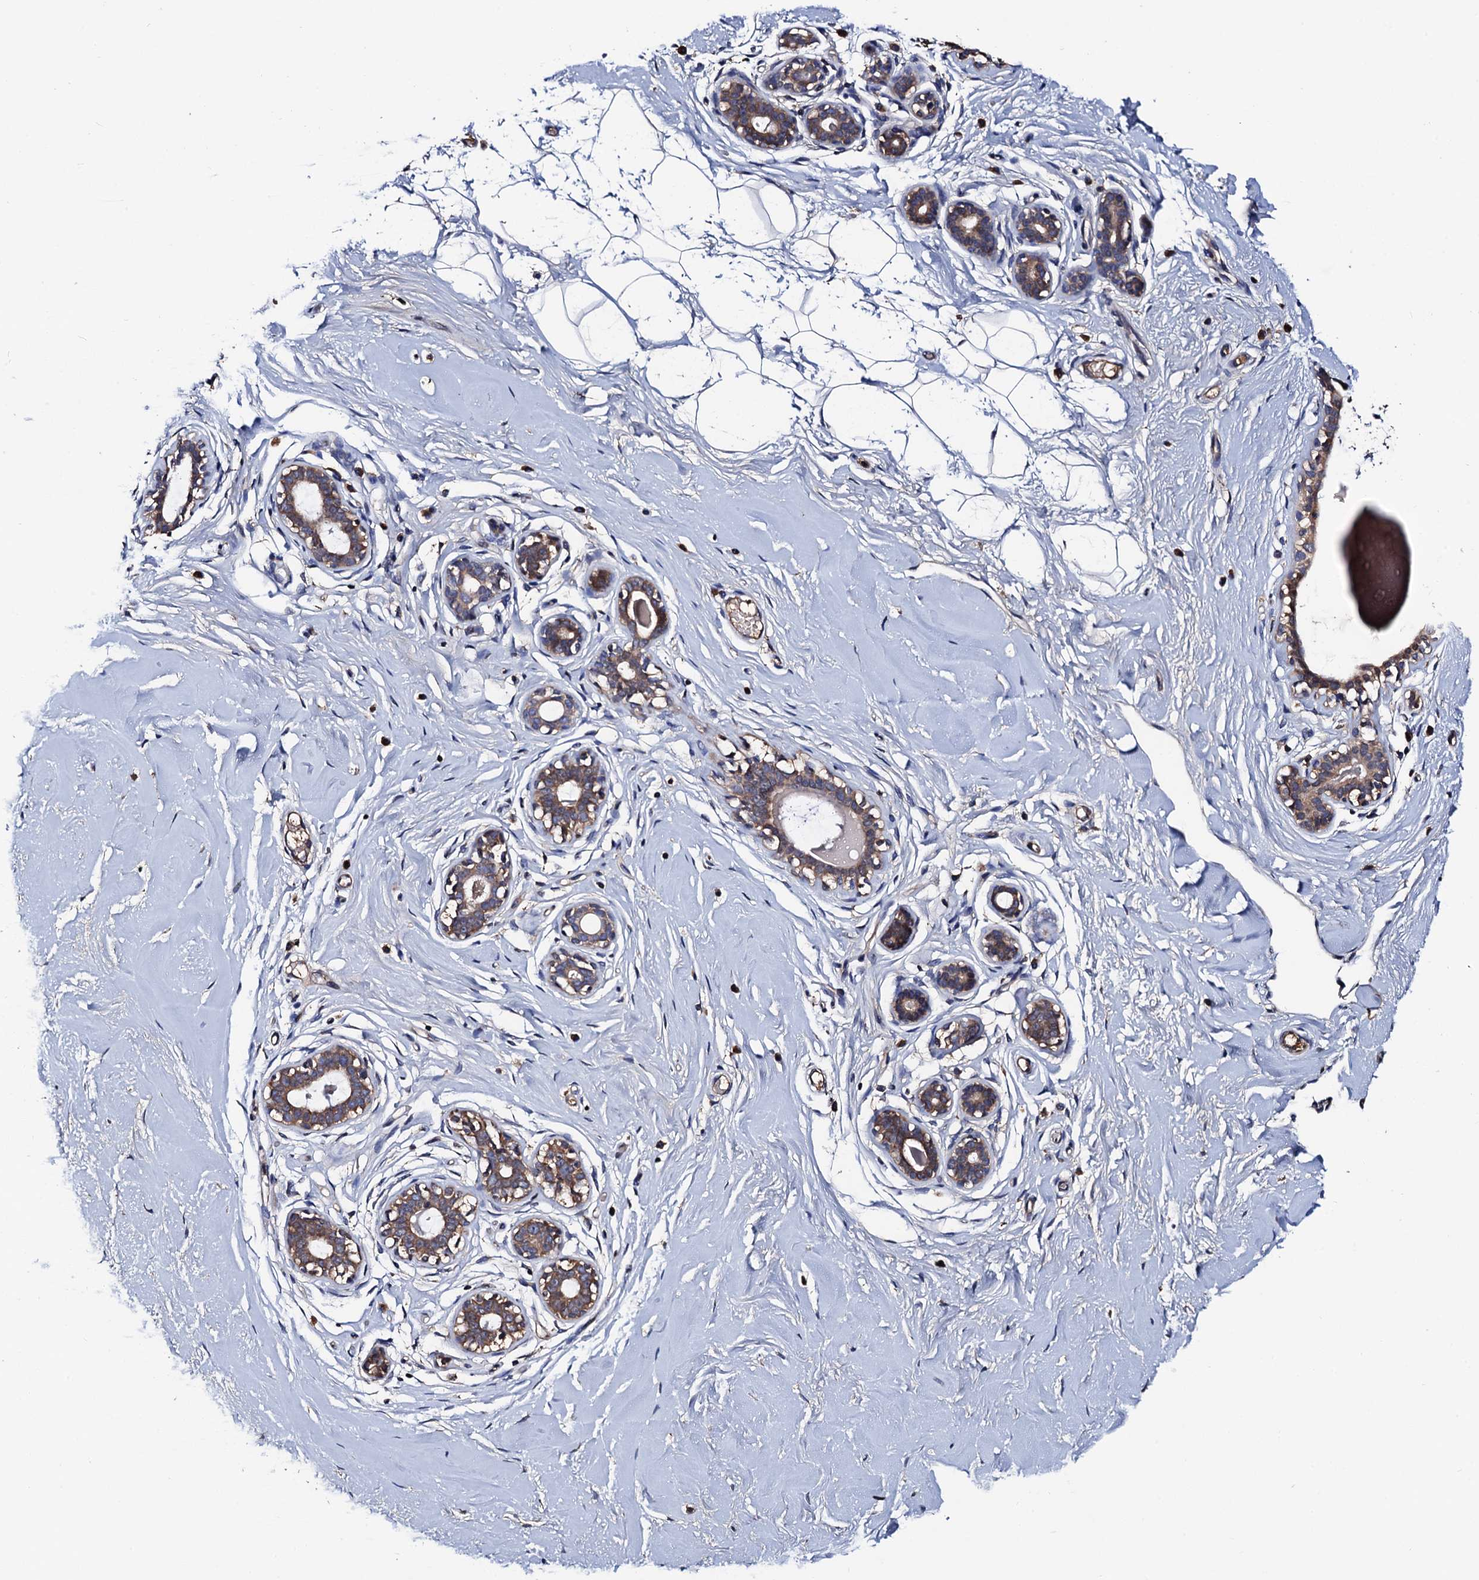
{"staining": {"intensity": "negative", "quantity": "none", "location": "none"}, "tissue": "breast", "cell_type": "Adipocytes", "image_type": "normal", "snomed": [{"axis": "morphology", "description": "Normal tissue, NOS"}, {"axis": "morphology", "description": "Adenoma, NOS"}, {"axis": "topography", "description": "Breast"}], "caption": "This is a micrograph of immunohistochemistry (IHC) staining of normal breast, which shows no expression in adipocytes.", "gene": "RGS11", "patient": {"sex": "female", "age": 23}}